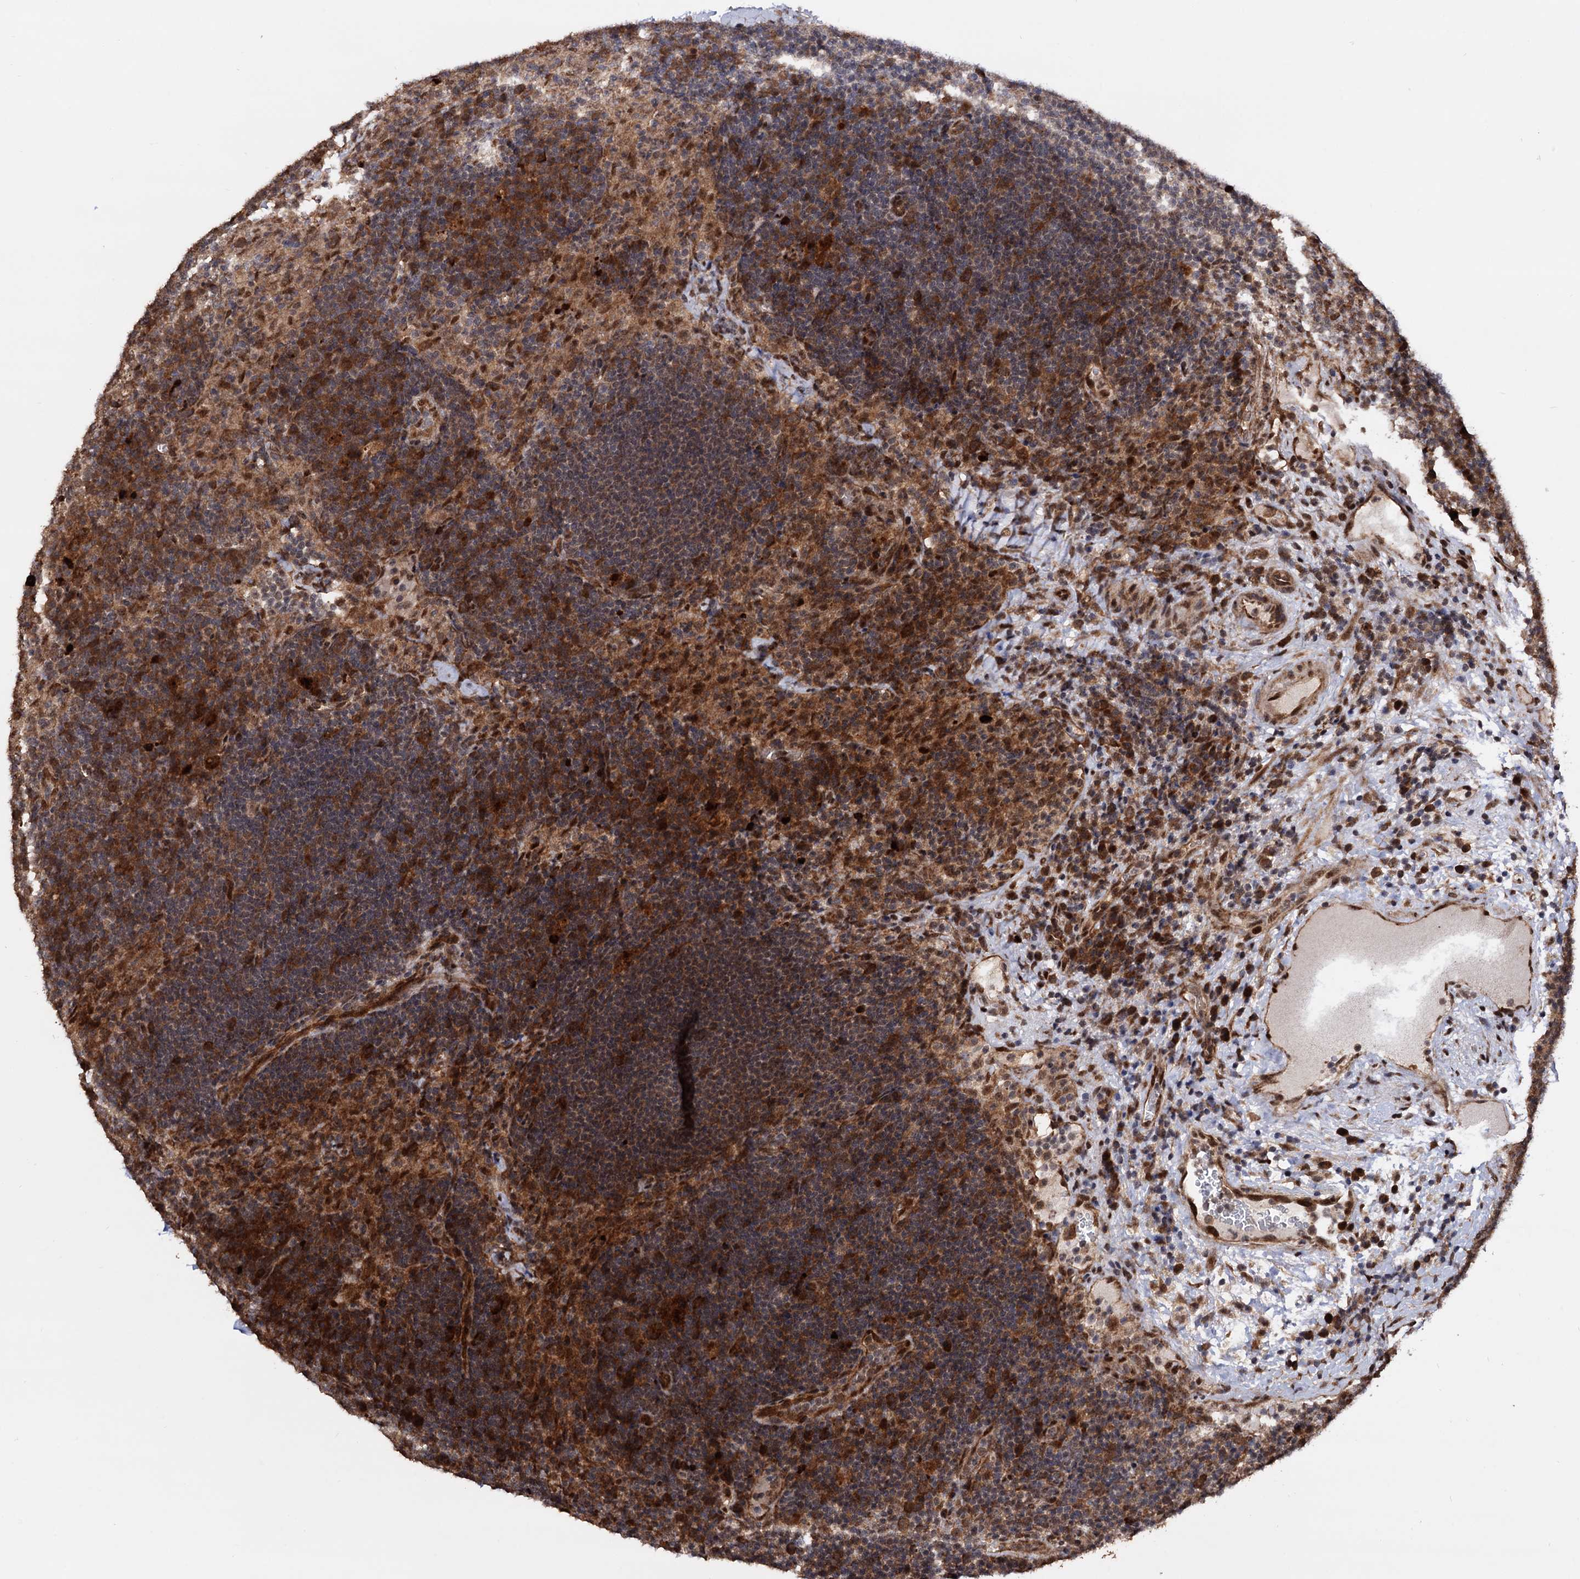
{"staining": {"intensity": "moderate", "quantity": "<25%", "location": "cytoplasmic/membranous"}, "tissue": "lymph node", "cell_type": "Germinal center cells", "image_type": "normal", "snomed": [{"axis": "morphology", "description": "Normal tissue, NOS"}, {"axis": "topography", "description": "Lymph node"}], "caption": "The immunohistochemical stain highlights moderate cytoplasmic/membranous staining in germinal center cells of benign lymph node.", "gene": "PIGB", "patient": {"sex": "female", "age": 70}}